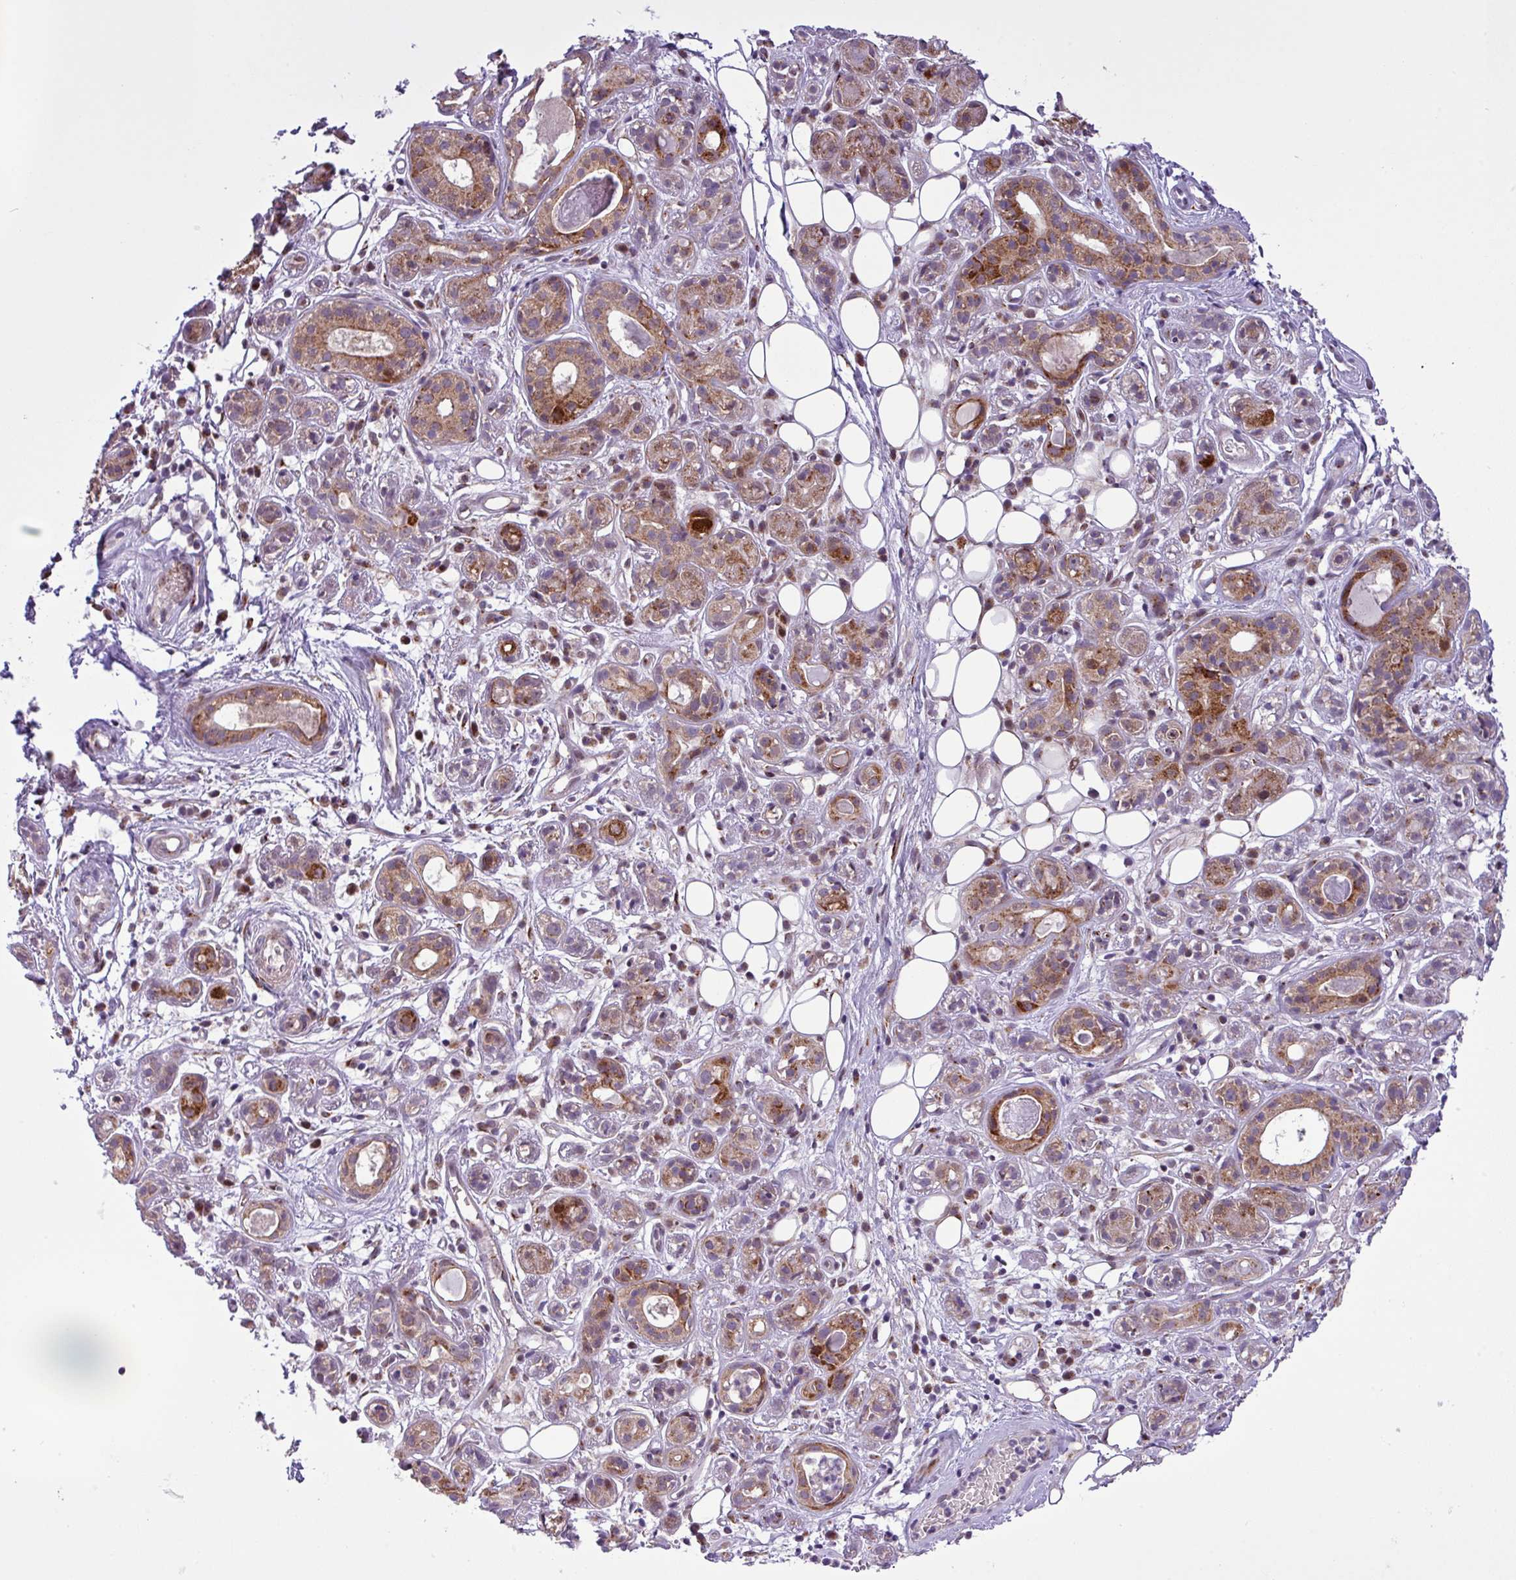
{"staining": {"intensity": "moderate", "quantity": ">75%", "location": "cytoplasmic/membranous"}, "tissue": "salivary gland", "cell_type": "Glandular cells", "image_type": "normal", "snomed": [{"axis": "morphology", "description": "Normal tissue, NOS"}, {"axis": "topography", "description": "Salivary gland"}], "caption": "Approximately >75% of glandular cells in benign salivary gland display moderate cytoplasmic/membranous protein expression as visualized by brown immunohistochemical staining.", "gene": "B3GNT9", "patient": {"sex": "male", "age": 54}}